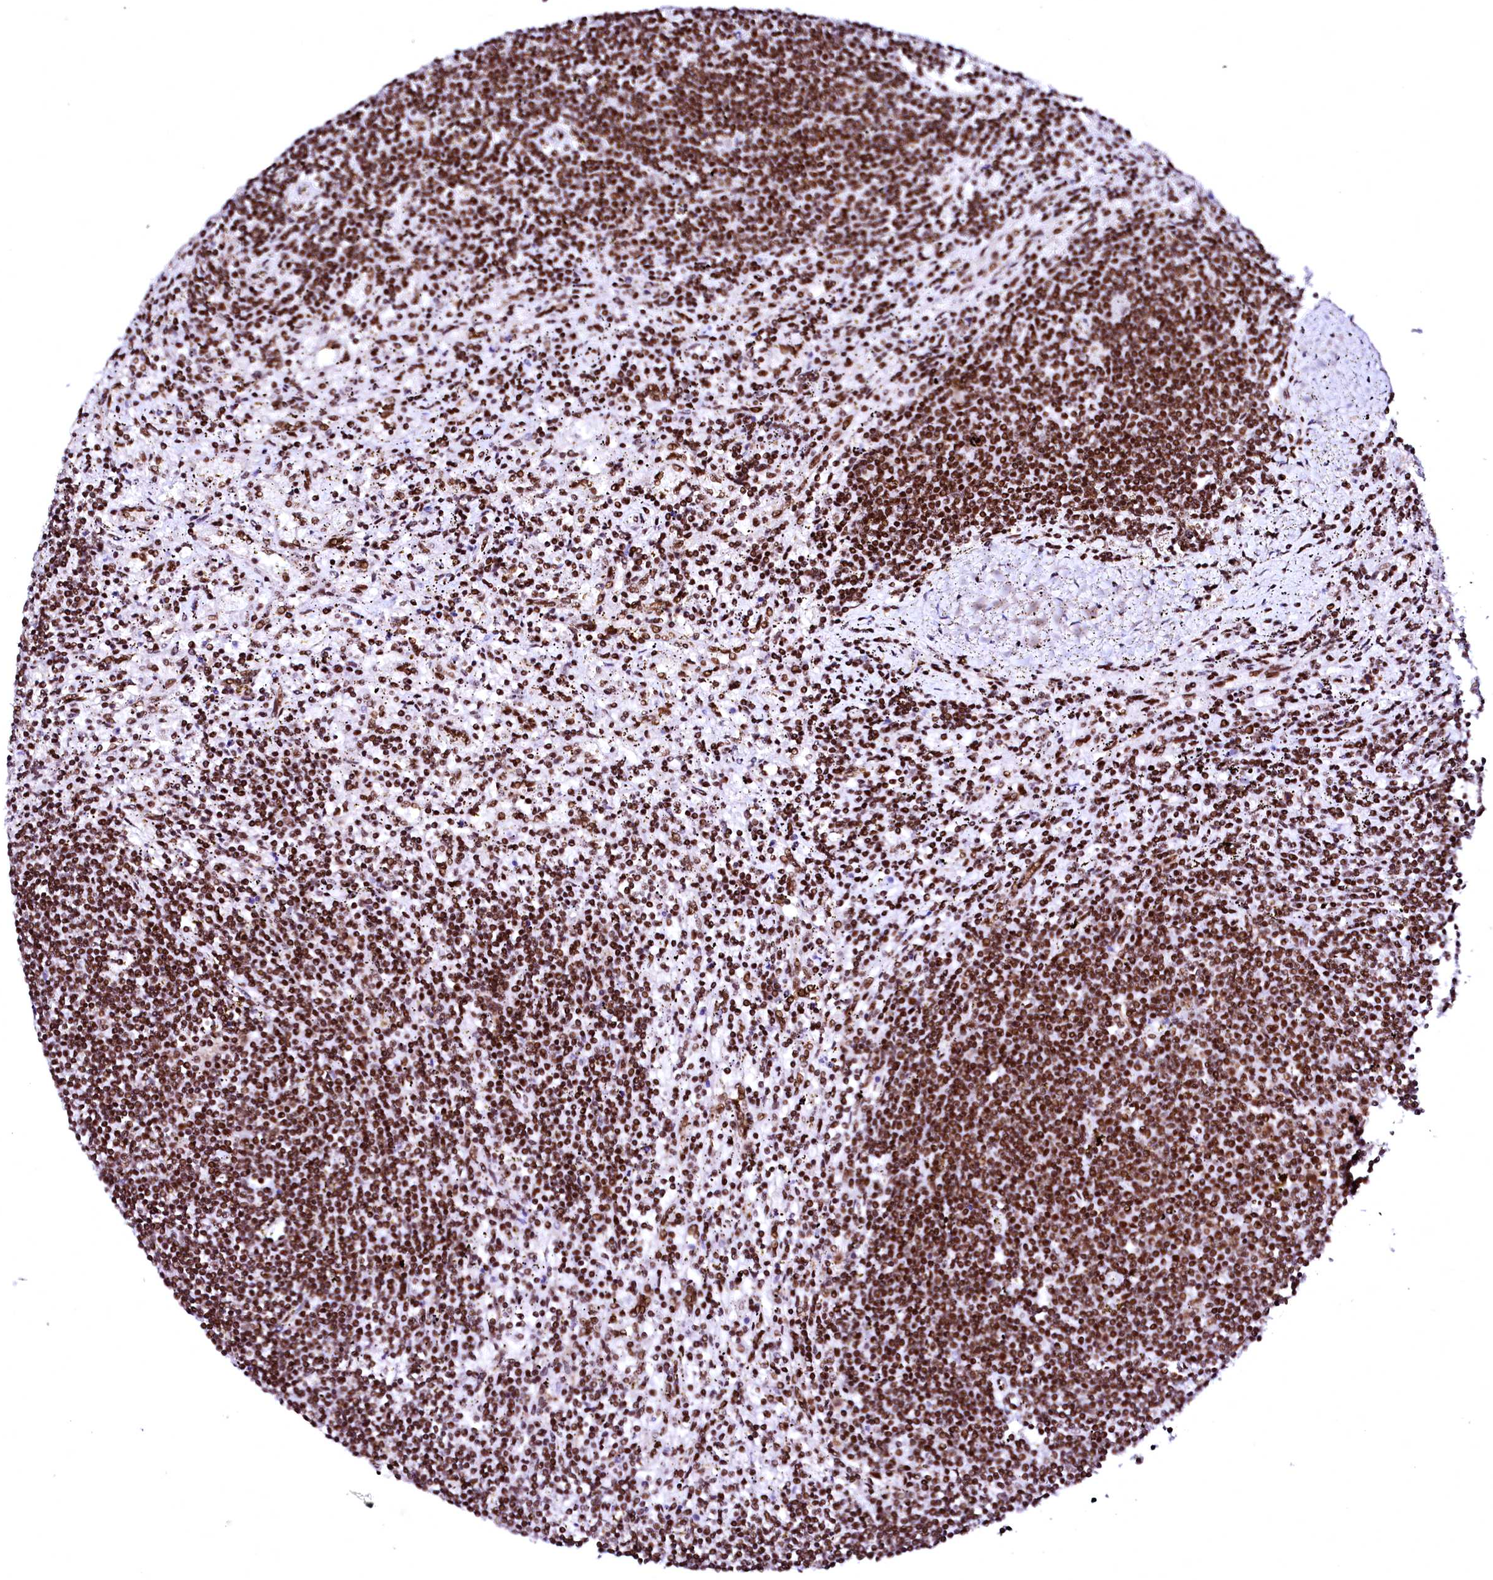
{"staining": {"intensity": "strong", "quantity": ">75%", "location": "nuclear"}, "tissue": "lymphoma", "cell_type": "Tumor cells", "image_type": "cancer", "snomed": [{"axis": "morphology", "description": "Malignant lymphoma, non-Hodgkin's type, Low grade"}, {"axis": "topography", "description": "Spleen"}], "caption": "An image of human lymphoma stained for a protein exhibits strong nuclear brown staining in tumor cells. (DAB (3,3'-diaminobenzidine) IHC with brightfield microscopy, high magnification).", "gene": "CPSF6", "patient": {"sex": "male", "age": 76}}